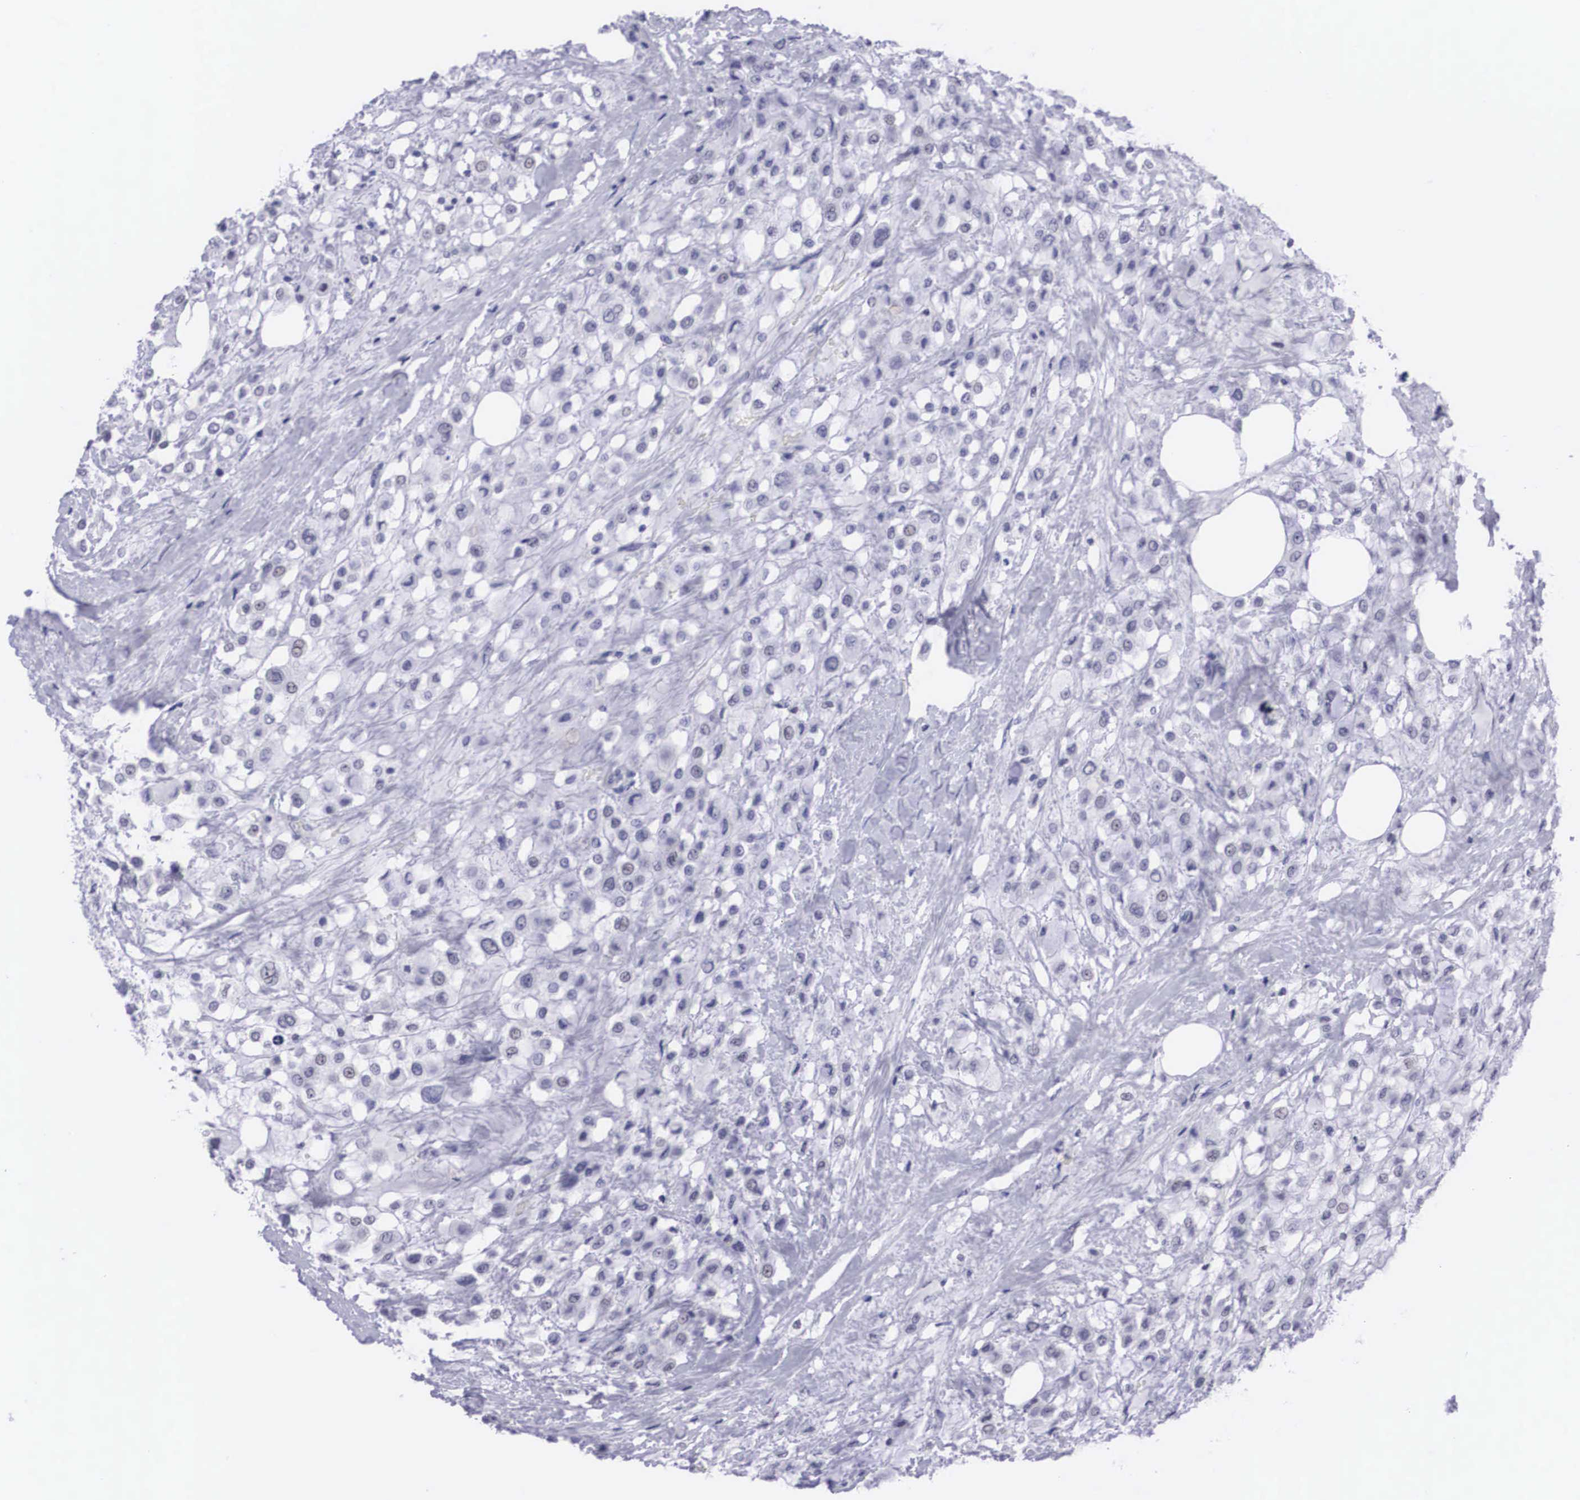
{"staining": {"intensity": "negative", "quantity": "none", "location": "none"}, "tissue": "breast cancer", "cell_type": "Tumor cells", "image_type": "cancer", "snomed": [{"axis": "morphology", "description": "Lobular carcinoma"}, {"axis": "topography", "description": "Breast"}], "caption": "Tumor cells show no significant expression in breast cancer.", "gene": "C22orf31", "patient": {"sex": "female", "age": 85}}